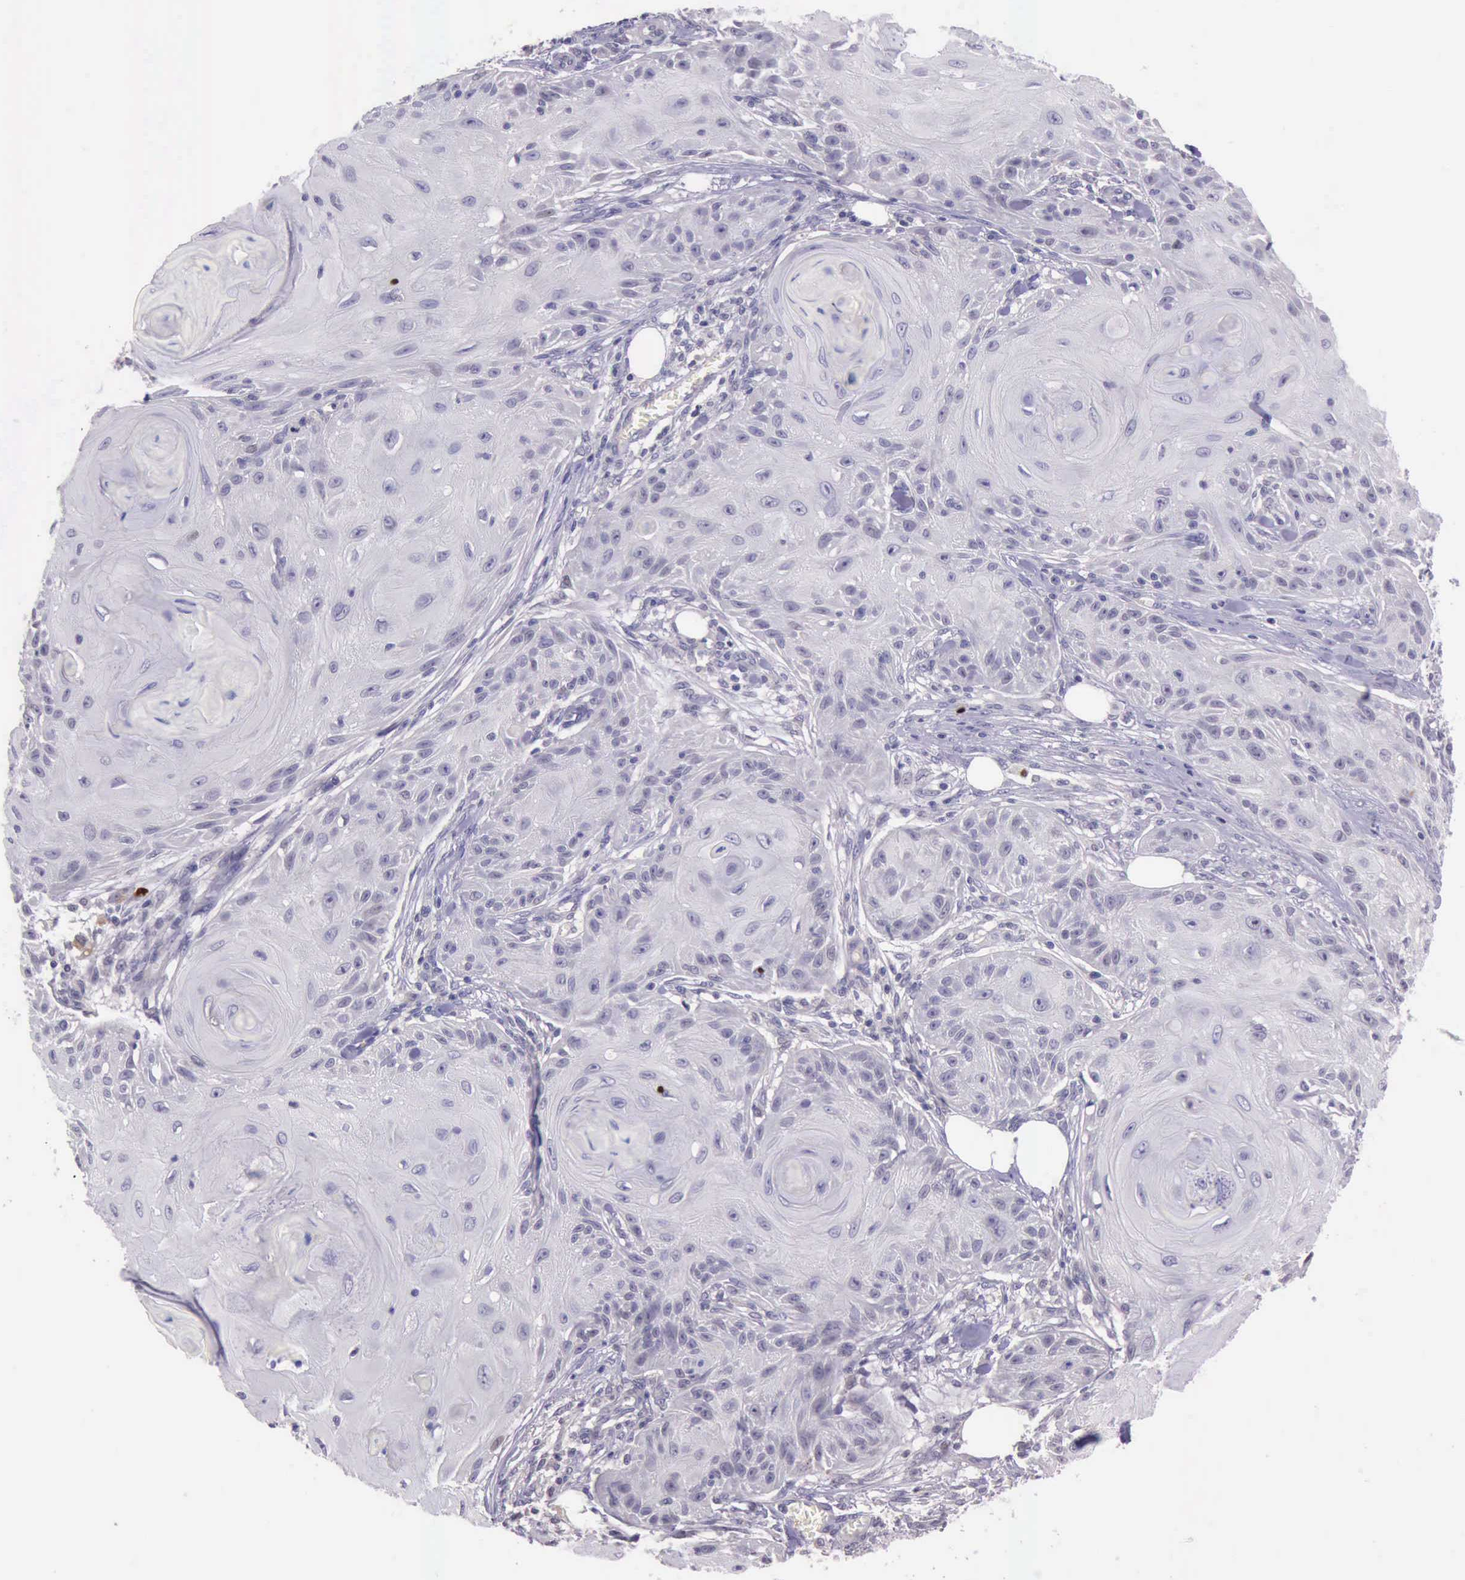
{"staining": {"intensity": "strong", "quantity": "<25%", "location": "nuclear"}, "tissue": "skin cancer", "cell_type": "Tumor cells", "image_type": "cancer", "snomed": [{"axis": "morphology", "description": "Squamous cell carcinoma, NOS"}, {"axis": "topography", "description": "Skin"}], "caption": "Brown immunohistochemical staining in human skin squamous cell carcinoma exhibits strong nuclear positivity in about <25% of tumor cells. The staining was performed using DAB (3,3'-diaminobenzidine) to visualize the protein expression in brown, while the nuclei were stained in blue with hematoxylin (Magnification: 20x).", "gene": "PARP1", "patient": {"sex": "female", "age": 88}}